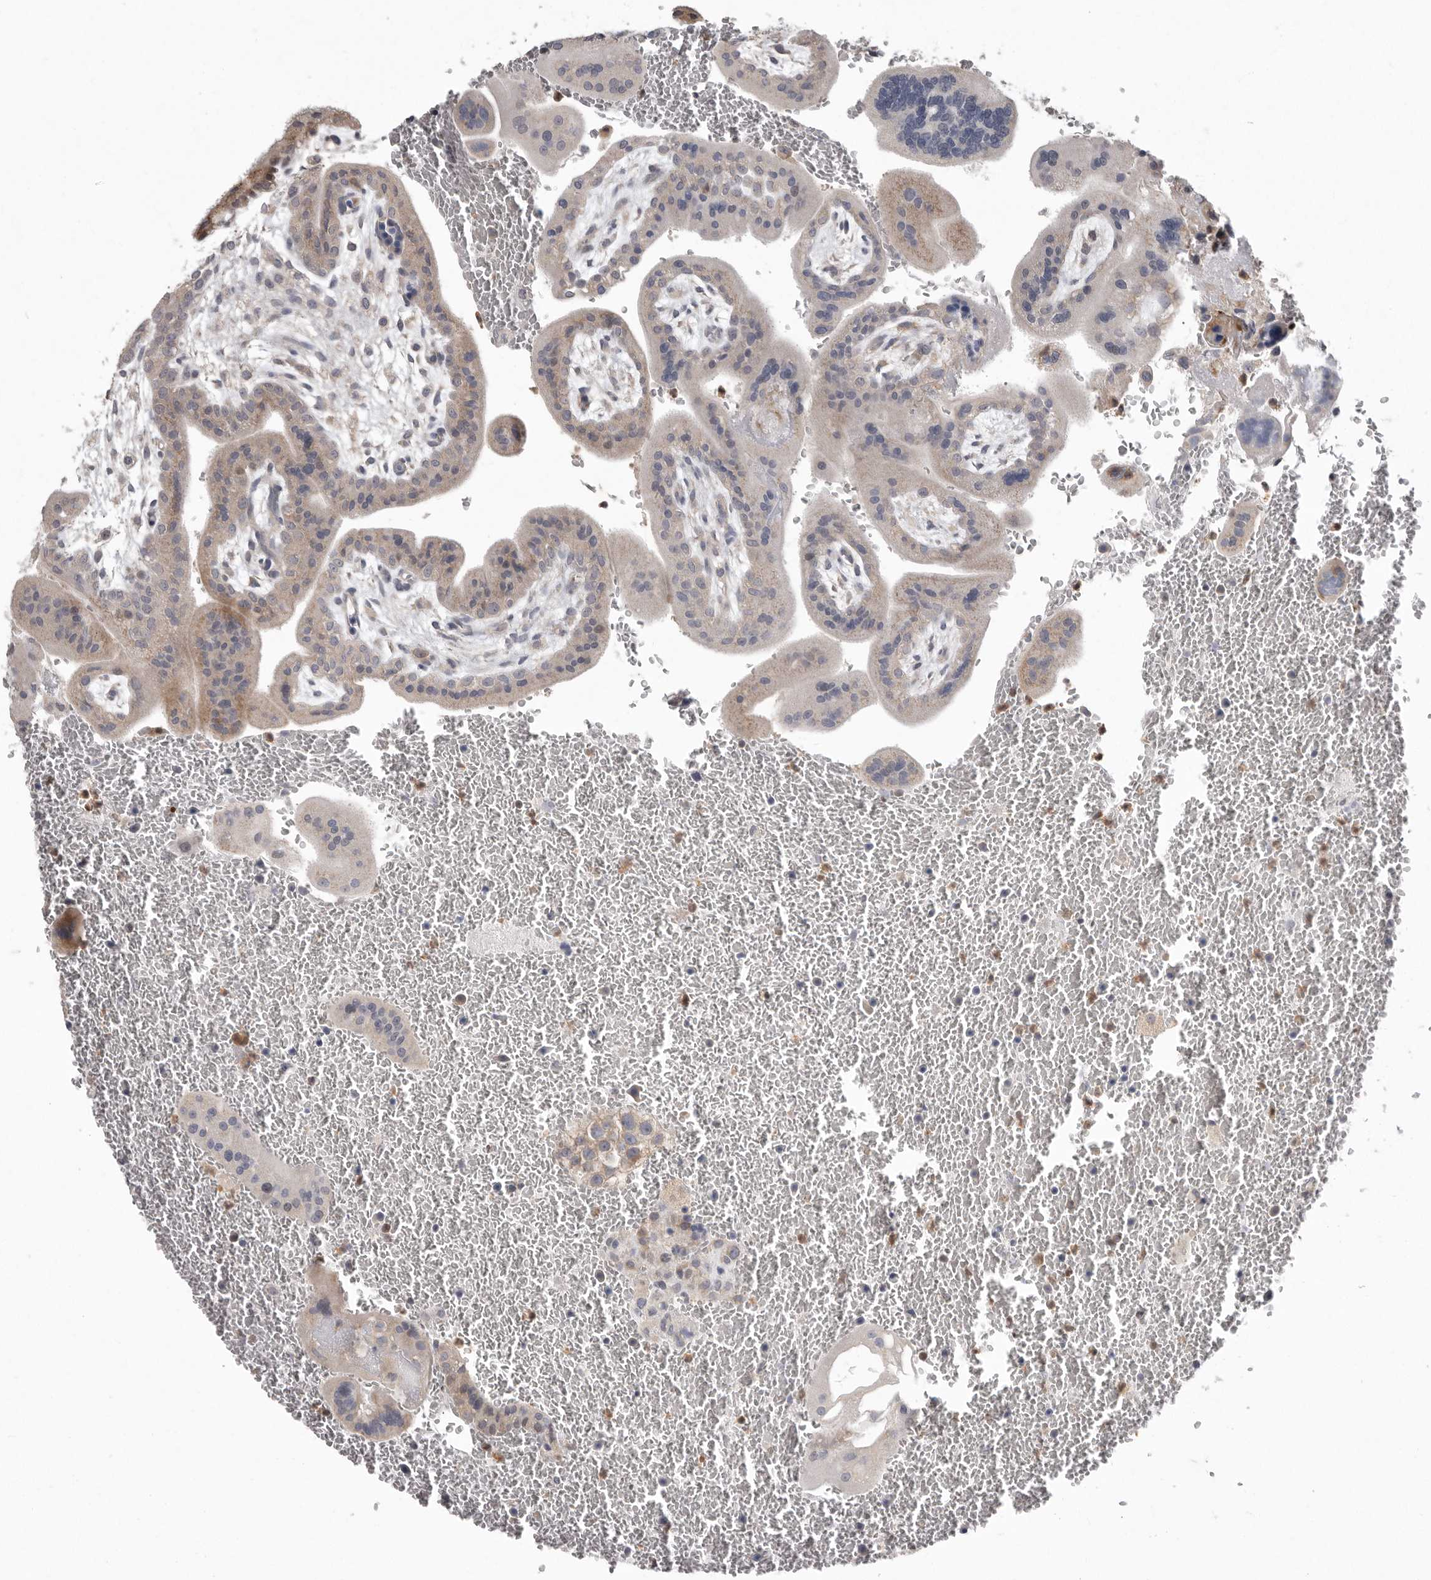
{"staining": {"intensity": "weak", "quantity": "<25%", "location": "cytoplasmic/membranous"}, "tissue": "placenta", "cell_type": "Trophoblastic cells", "image_type": "normal", "snomed": [{"axis": "morphology", "description": "Normal tissue, NOS"}, {"axis": "topography", "description": "Placenta"}], "caption": "DAB (3,3'-diaminobenzidine) immunohistochemical staining of benign human placenta displays no significant positivity in trophoblastic cells. The staining is performed using DAB brown chromogen with nuclei counter-stained in using hematoxylin.", "gene": "RALGPS2", "patient": {"sex": "female", "age": 35}}